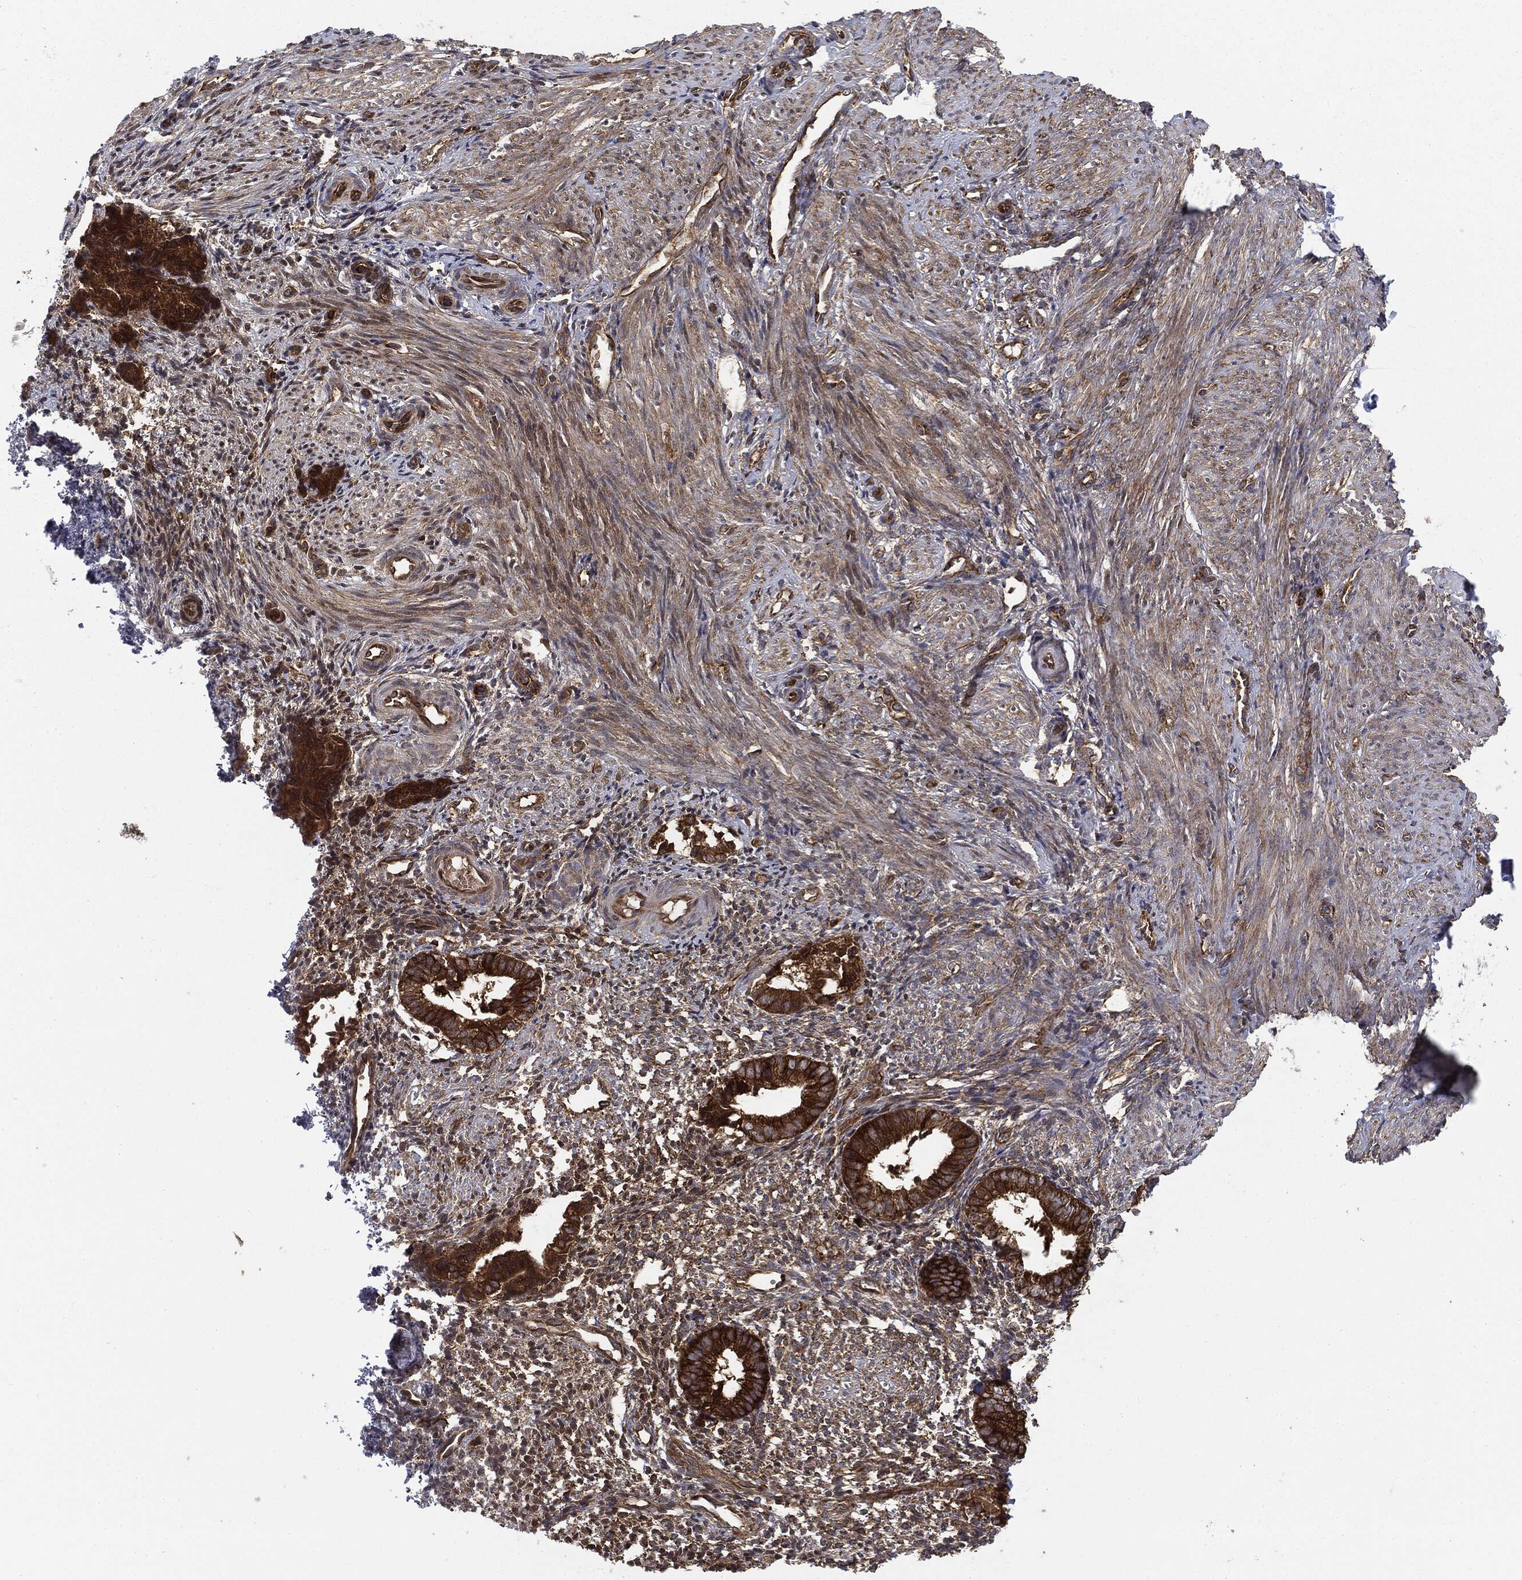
{"staining": {"intensity": "strong", "quantity": "<25%", "location": "cytoplasmic/membranous"}, "tissue": "endometrium", "cell_type": "Cells in endometrial stroma", "image_type": "normal", "snomed": [{"axis": "morphology", "description": "Normal tissue, NOS"}, {"axis": "topography", "description": "Endometrium"}], "caption": "IHC (DAB) staining of unremarkable endometrium displays strong cytoplasmic/membranous protein staining in approximately <25% of cells in endometrial stroma. The protein of interest is shown in brown color, while the nuclei are stained blue.", "gene": "EIF2AK2", "patient": {"sex": "female", "age": 47}}